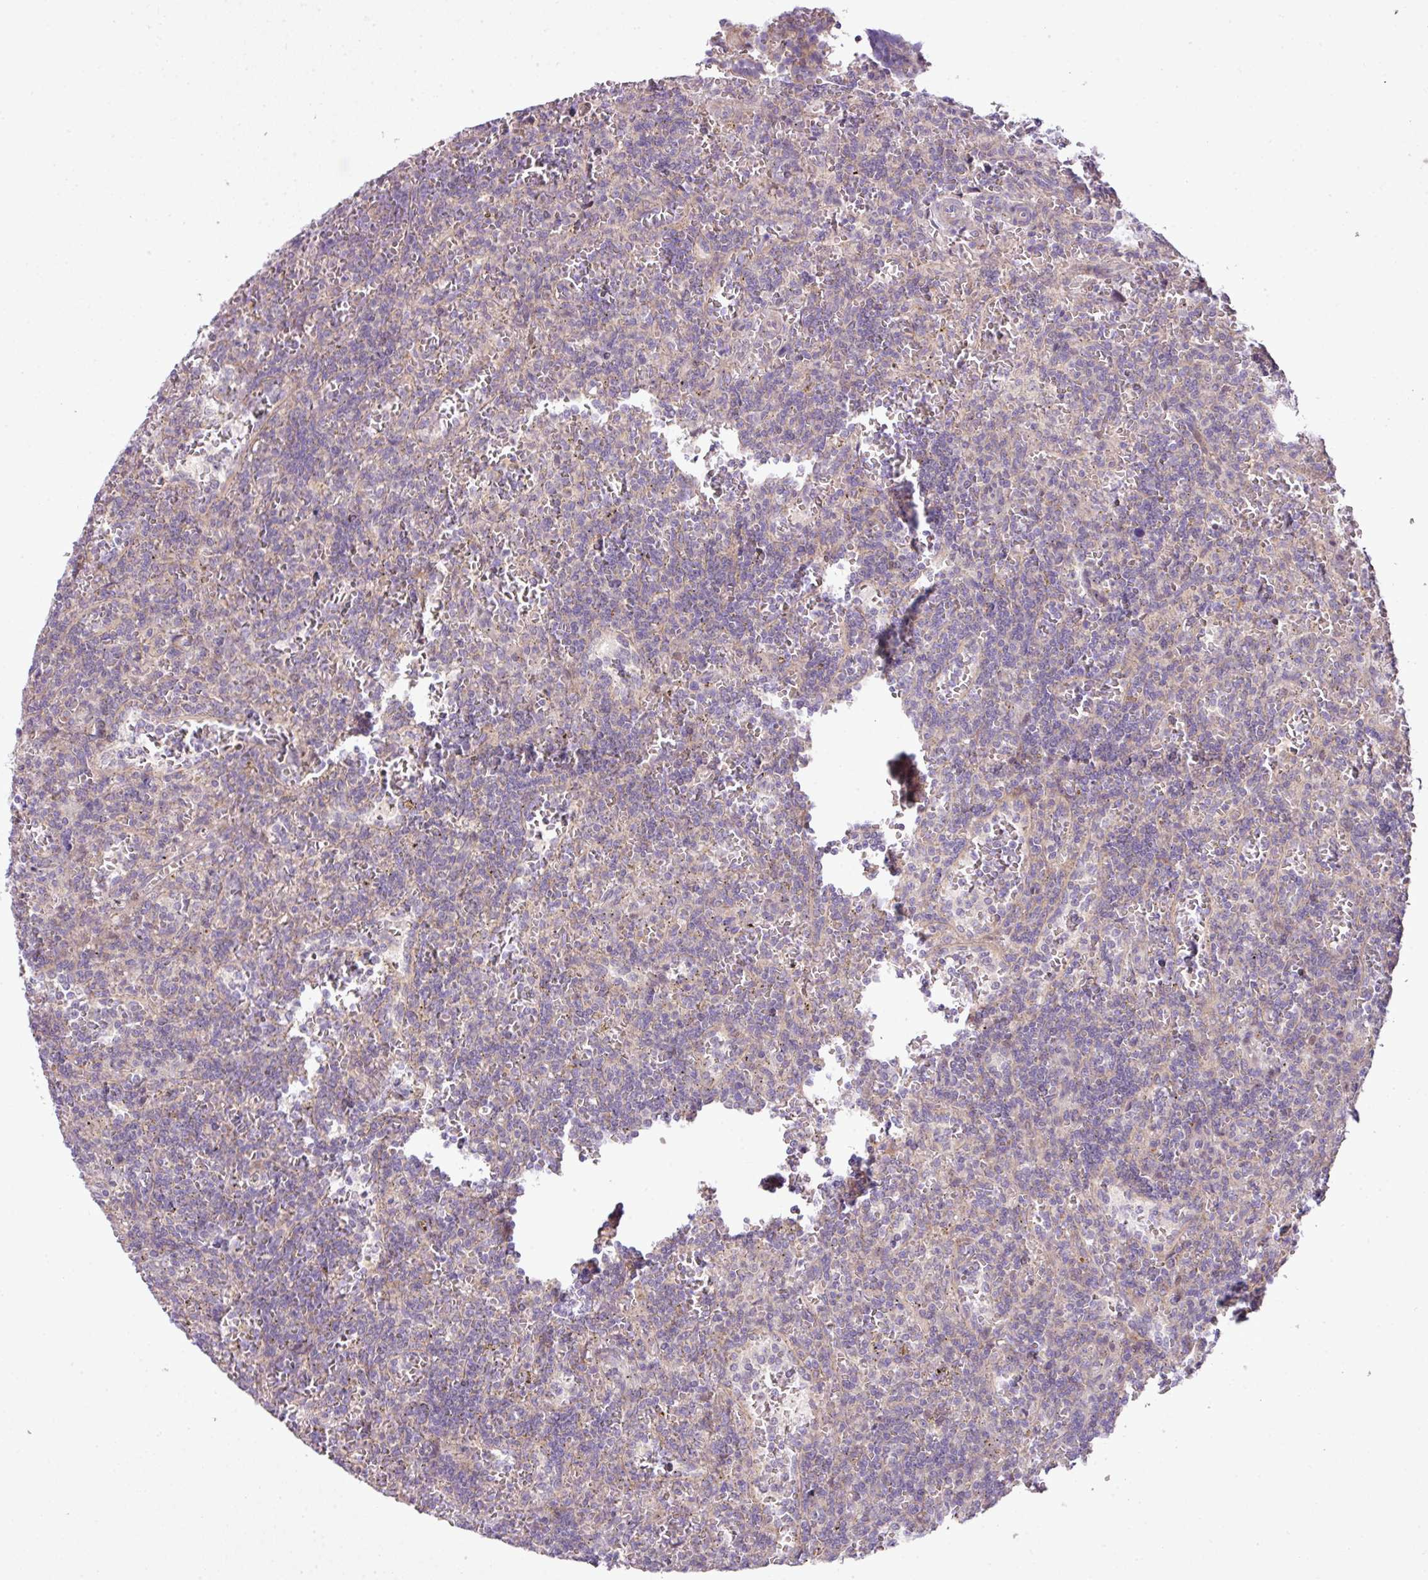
{"staining": {"intensity": "negative", "quantity": "none", "location": "none"}, "tissue": "lymphoma", "cell_type": "Tumor cells", "image_type": "cancer", "snomed": [{"axis": "morphology", "description": "Malignant lymphoma, non-Hodgkin's type, Low grade"}, {"axis": "topography", "description": "Spleen"}], "caption": "High power microscopy micrograph of an IHC photomicrograph of lymphoma, revealing no significant staining in tumor cells.", "gene": "COX18", "patient": {"sex": "male", "age": 73}}